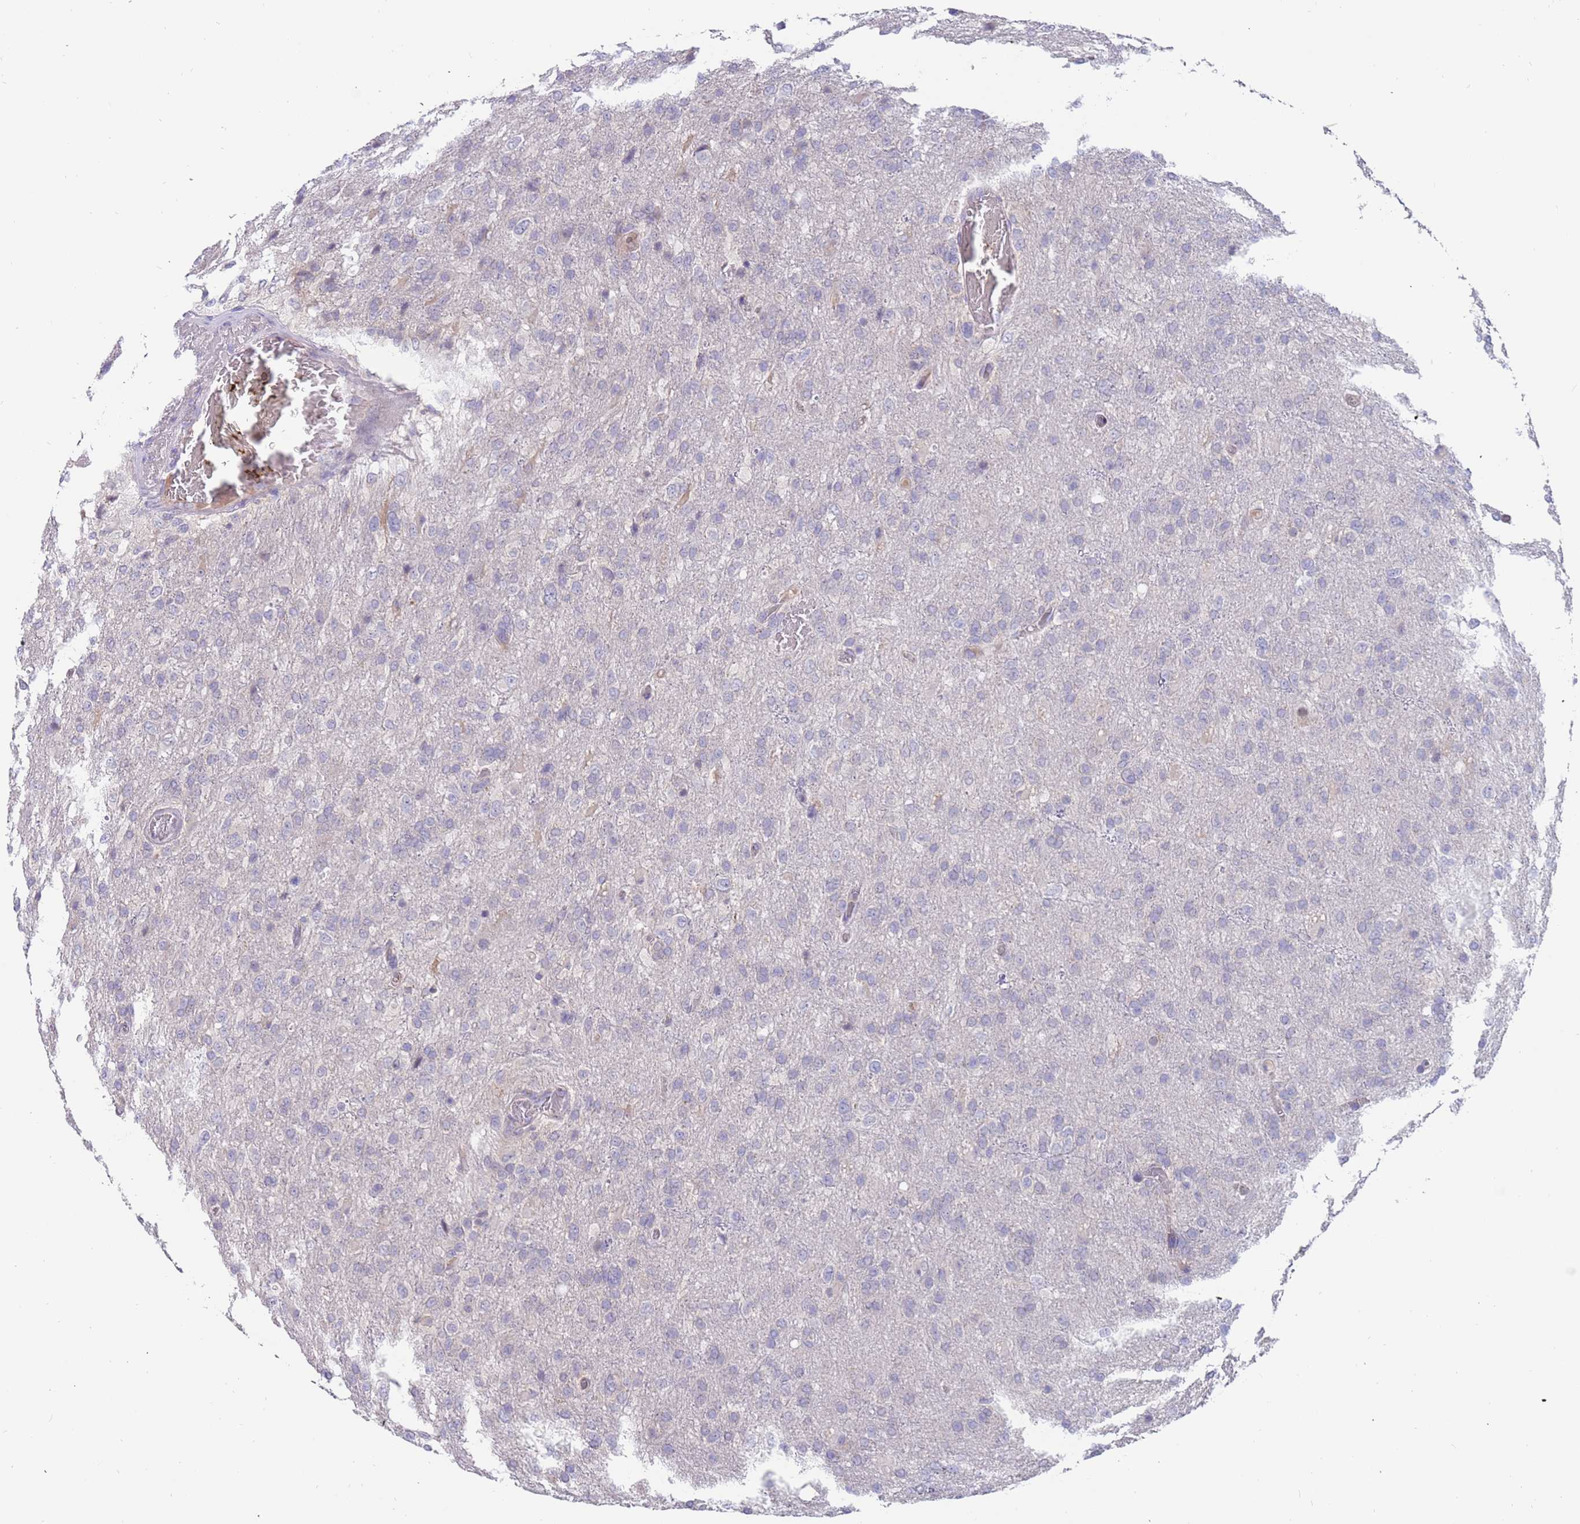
{"staining": {"intensity": "negative", "quantity": "none", "location": "none"}, "tissue": "glioma", "cell_type": "Tumor cells", "image_type": "cancer", "snomed": [{"axis": "morphology", "description": "Glioma, malignant, High grade"}, {"axis": "topography", "description": "Brain"}], "caption": "Immunohistochemistry (IHC) micrograph of human glioma stained for a protein (brown), which displays no positivity in tumor cells.", "gene": "ZNF746", "patient": {"sex": "female", "age": 74}}